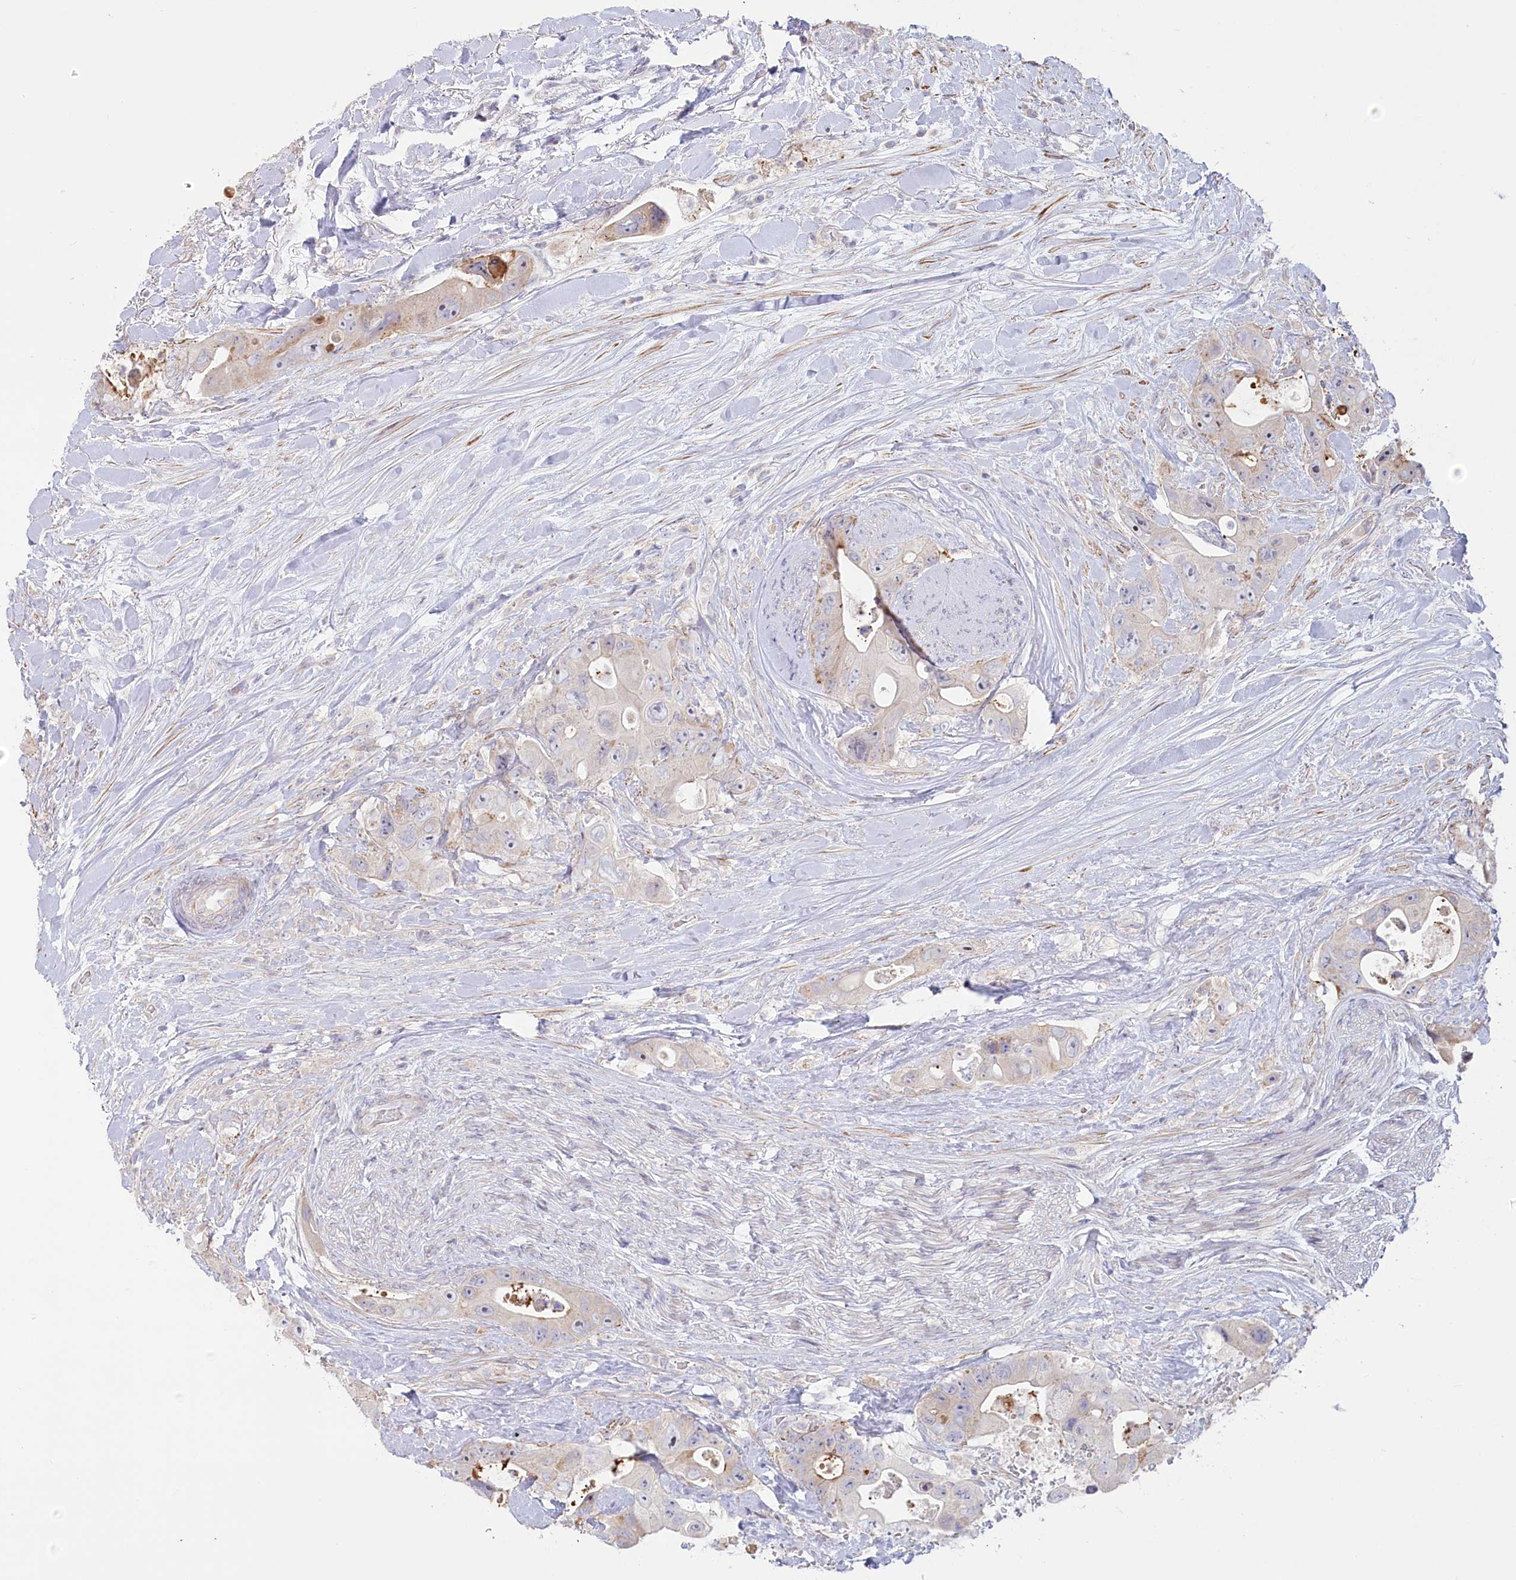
{"staining": {"intensity": "negative", "quantity": "none", "location": "none"}, "tissue": "colorectal cancer", "cell_type": "Tumor cells", "image_type": "cancer", "snomed": [{"axis": "morphology", "description": "Adenocarcinoma, NOS"}, {"axis": "topography", "description": "Colon"}], "caption": "An image of human adenocarcinoma (colorectal) is negative for staining in tumor cells.", "gene": "MTG1", "patient": {"sex": "female", "age": 46}}